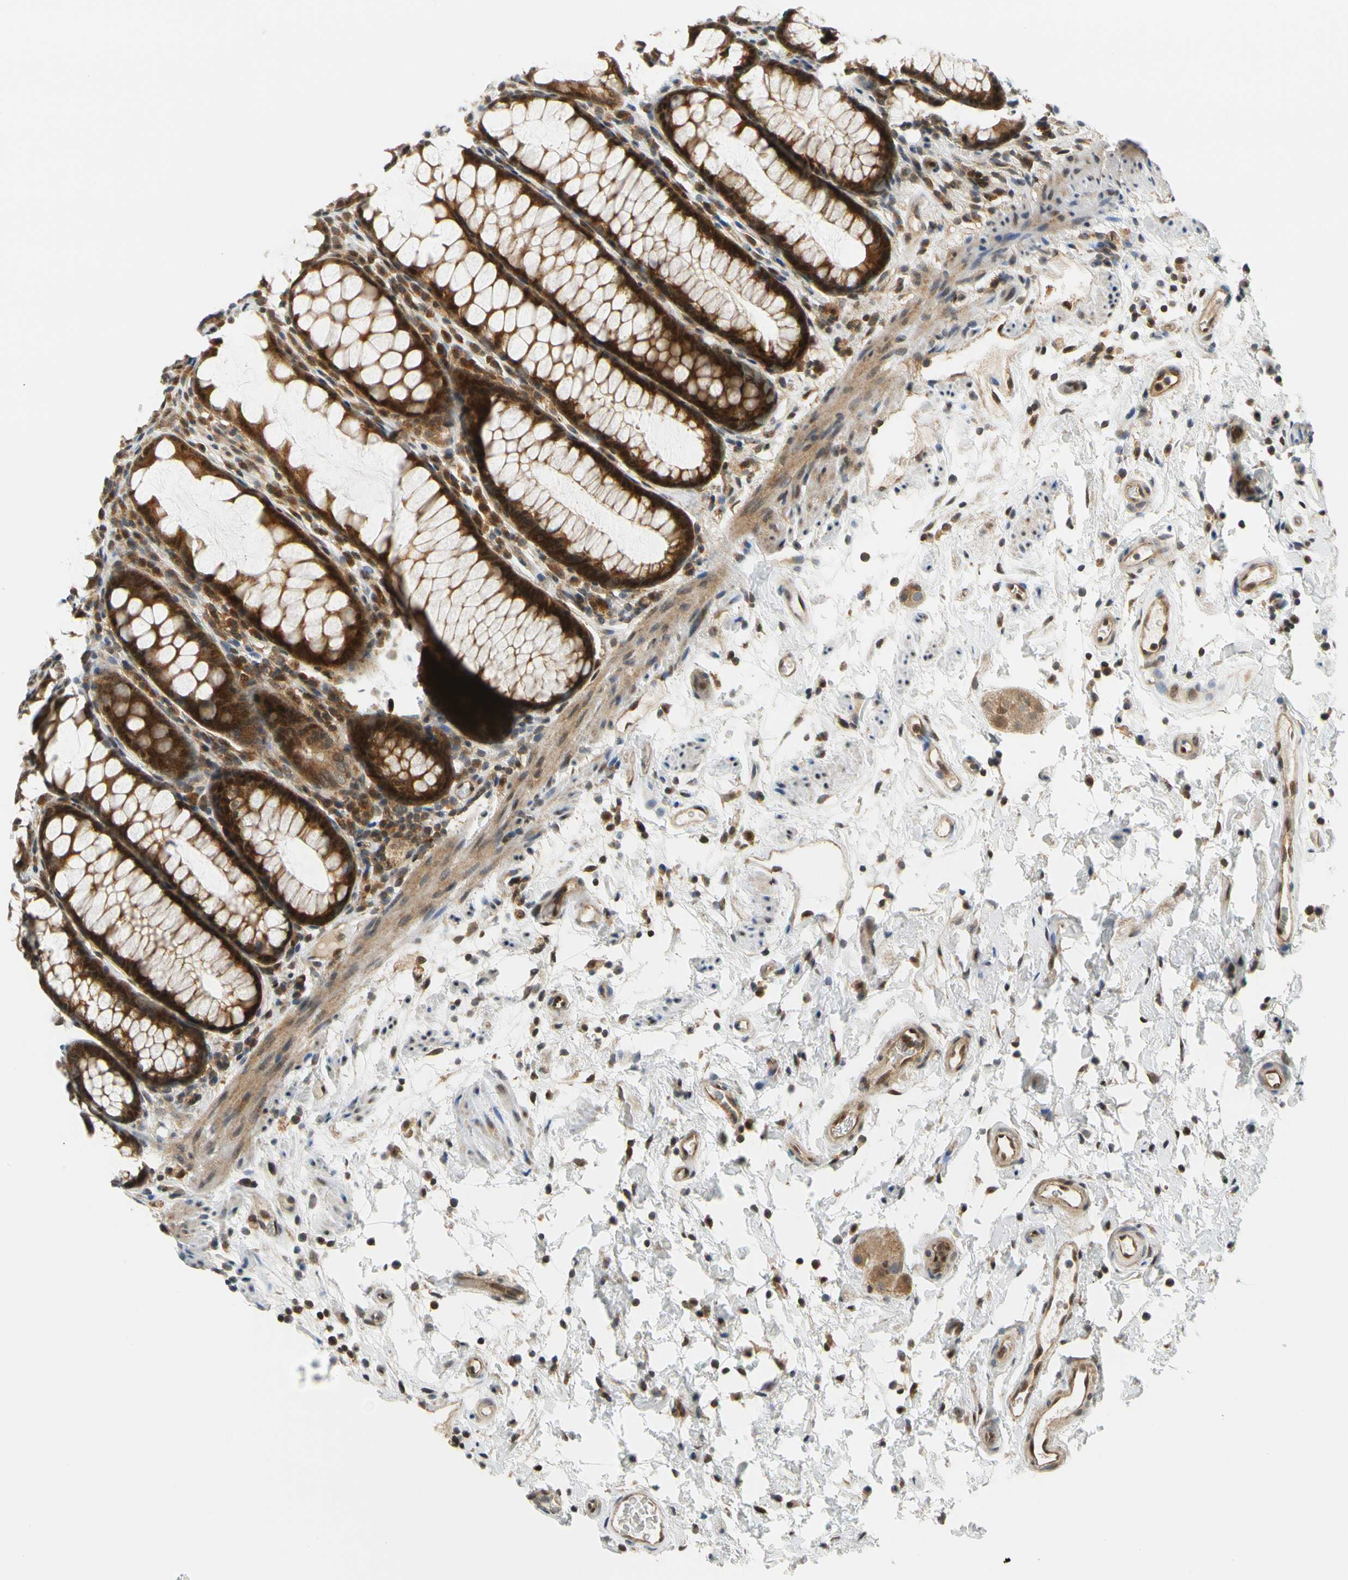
{"staining": {"intensity": "strong", "quantity": ">75%", "location": "cytoplasmic/membranous,nuclear"}, "tissue": "rectum", "cell_type": "Glandular cells", "image_type": "normal", "snomed": [{"axis": "morphology", "description": "Normal tissue, NOS"}, {"axis": "topography", "description": "Rectum"}], "caption": "Rectum stained with DAB (3,3'-diaminobenzidine) IHC demonstrates high levels of strong cytoplasmic/membranous,nuclear expression in about >75% of glandular cells.", "gene": "MAPK9", "patient": {"sex": "male", "age": 92}}